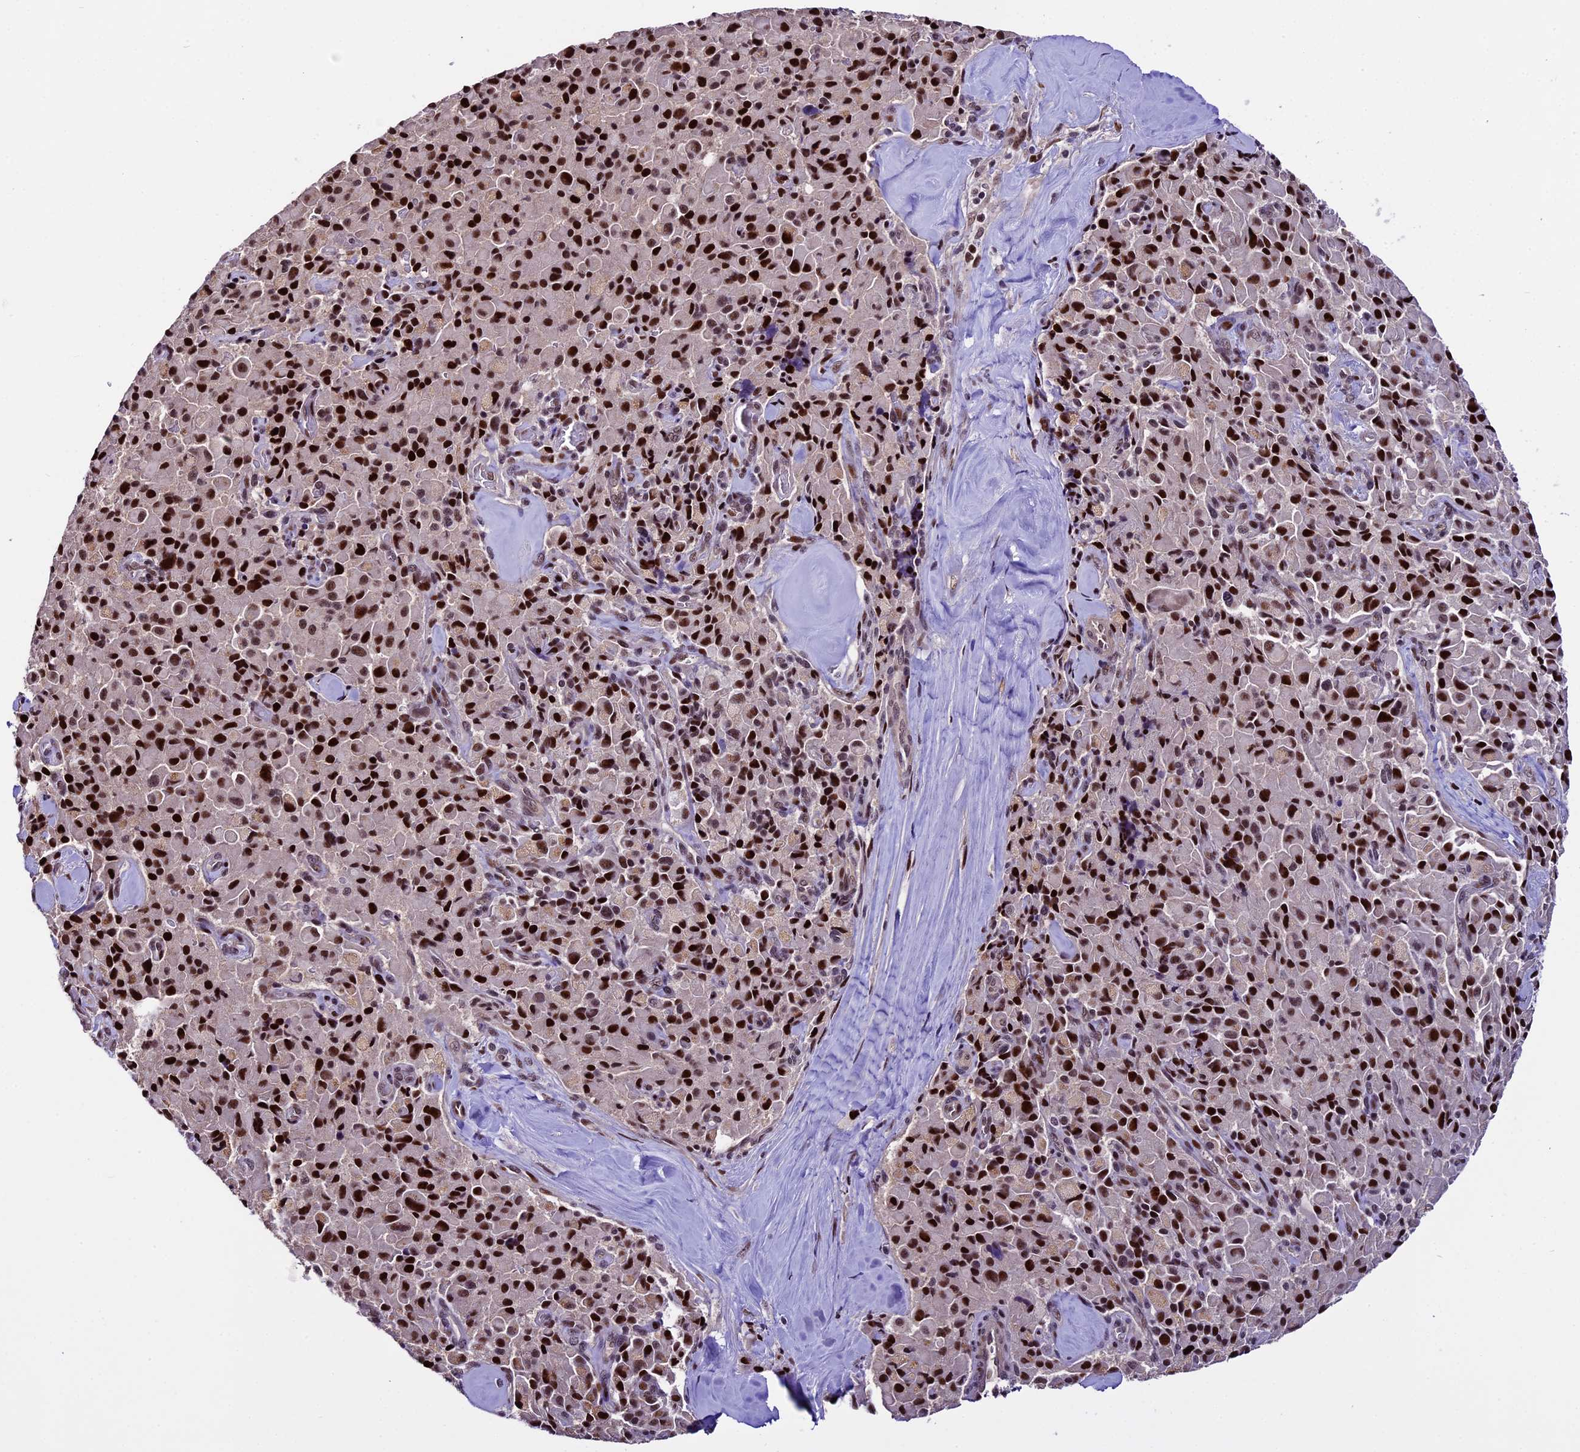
{"staining": {"intensity": "strong", "quantity": ">75%", "location": "nuclear"}, "tissue": "pancreatic cancer", "cell_type": "Tumor cells", "image_type": "cancer", "snomed": [{"axis": "morphology", "description": "Adenocarcinoma, NOS"}, {"axis": "topography", "description": "Pancreas"}], "caption": "Immunohistochemistry (IHC) (DAB) staining of pancreatic cancer exhibits strong nuclear protein expression in approximately >75% of tumor cells.", "gene": "TCP11L2", "patient": {"sex": "male", "age": 65}}